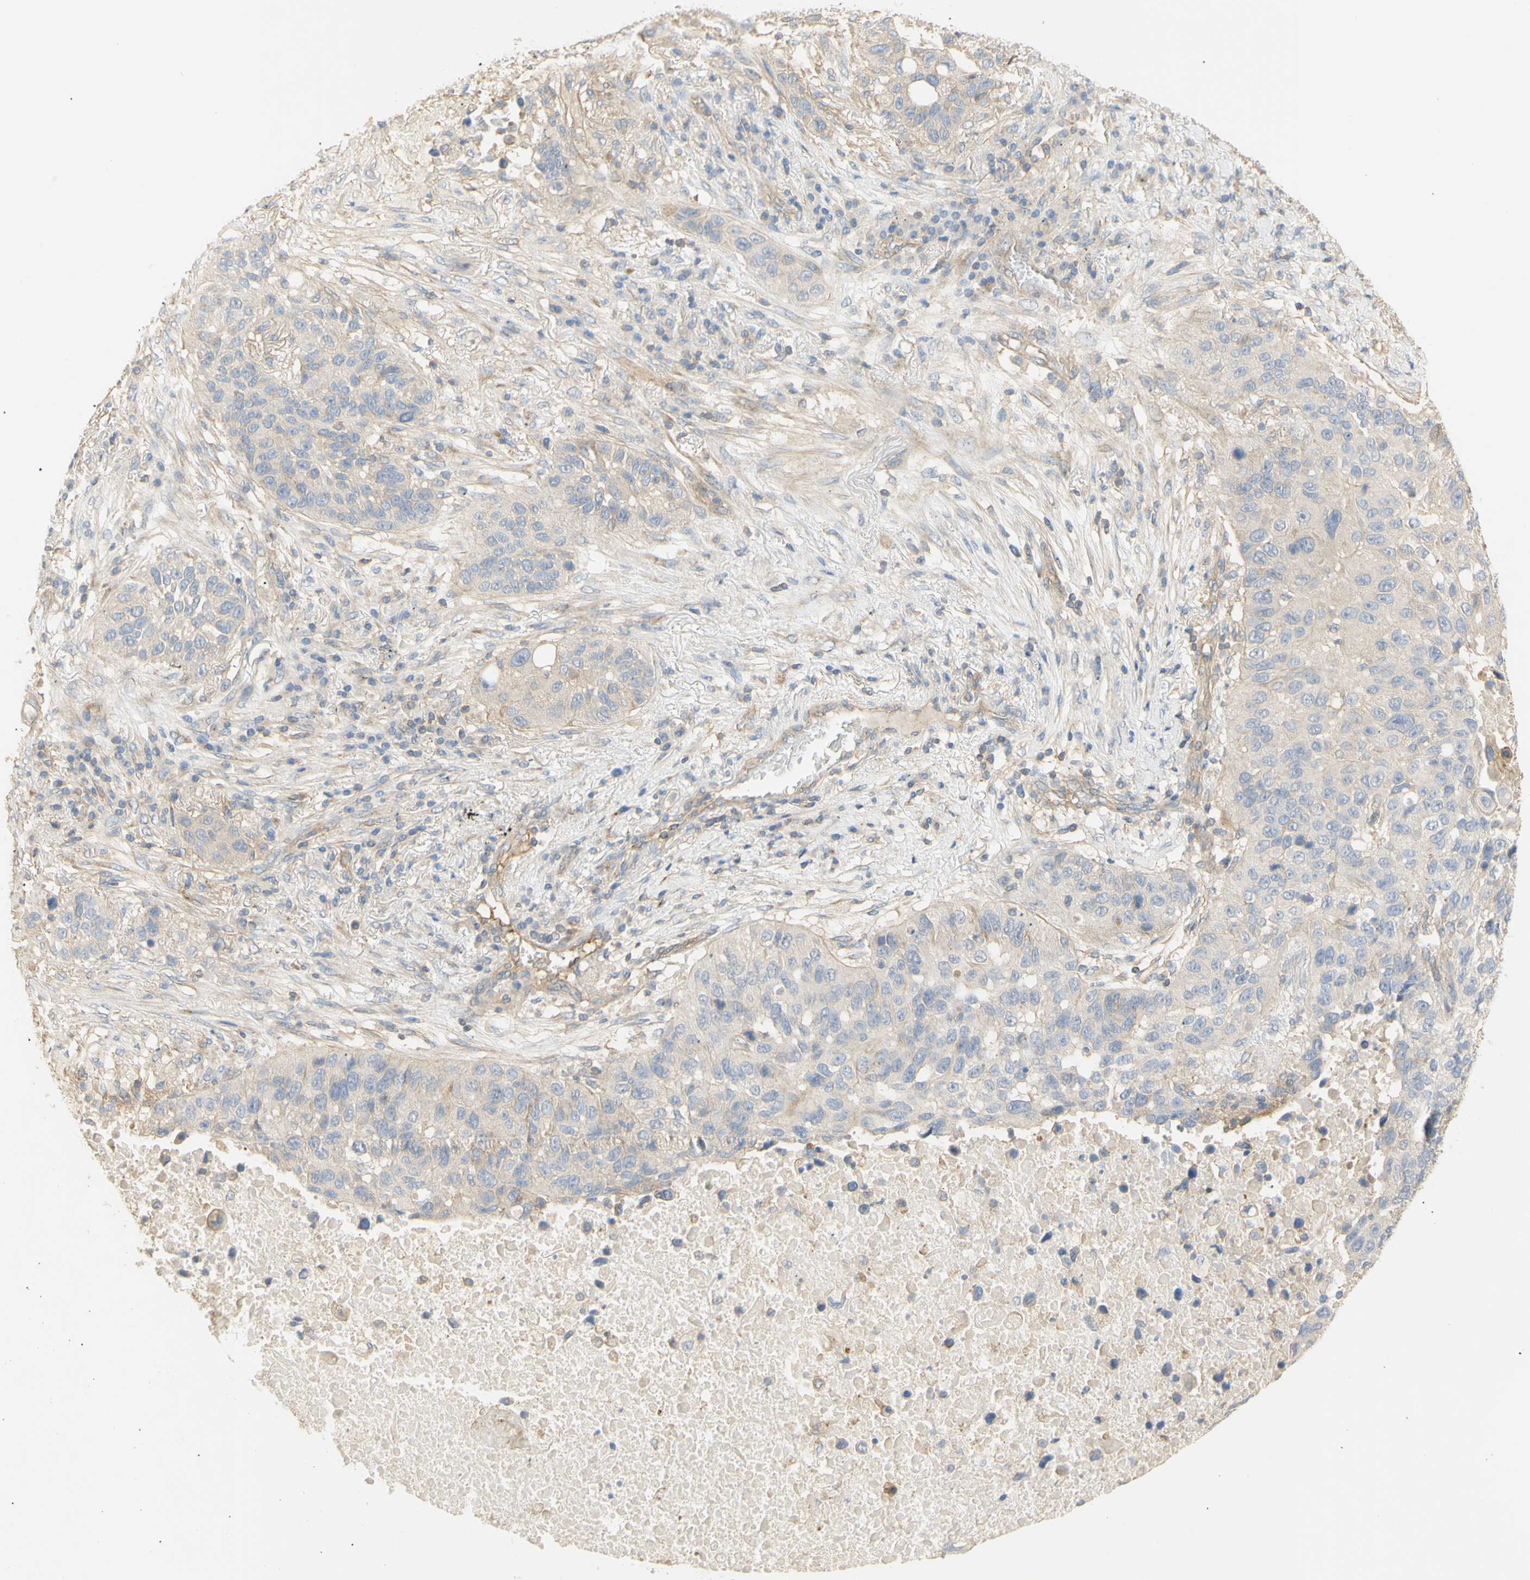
{"staining": {"intensity": "negative", "quantity": "none", "location": "none"}, "tissue": "lung cancer", "cell_type": "Tumor cells", "image_type": "cancer", "snomed": [{"axis": "morphology", "description": "Squamous cell carcinoma, NOS"}, {"axis": "topography", "description": "Lung"}], "caption": "Immunohistochemistry photomicrograph of neoplastic tissue: lung cancer stained with DAB displays no significant protein positivity in tumor cells. The staining was performed using DAB (3,3'-diaminobenzidine) to visualize the protein expression in brown, while the nuclei were stained in blue with hematoxylin (Magnification: 20x).", "gene": "KCNE4", "patient": {"sex": "male", "age": 57}}